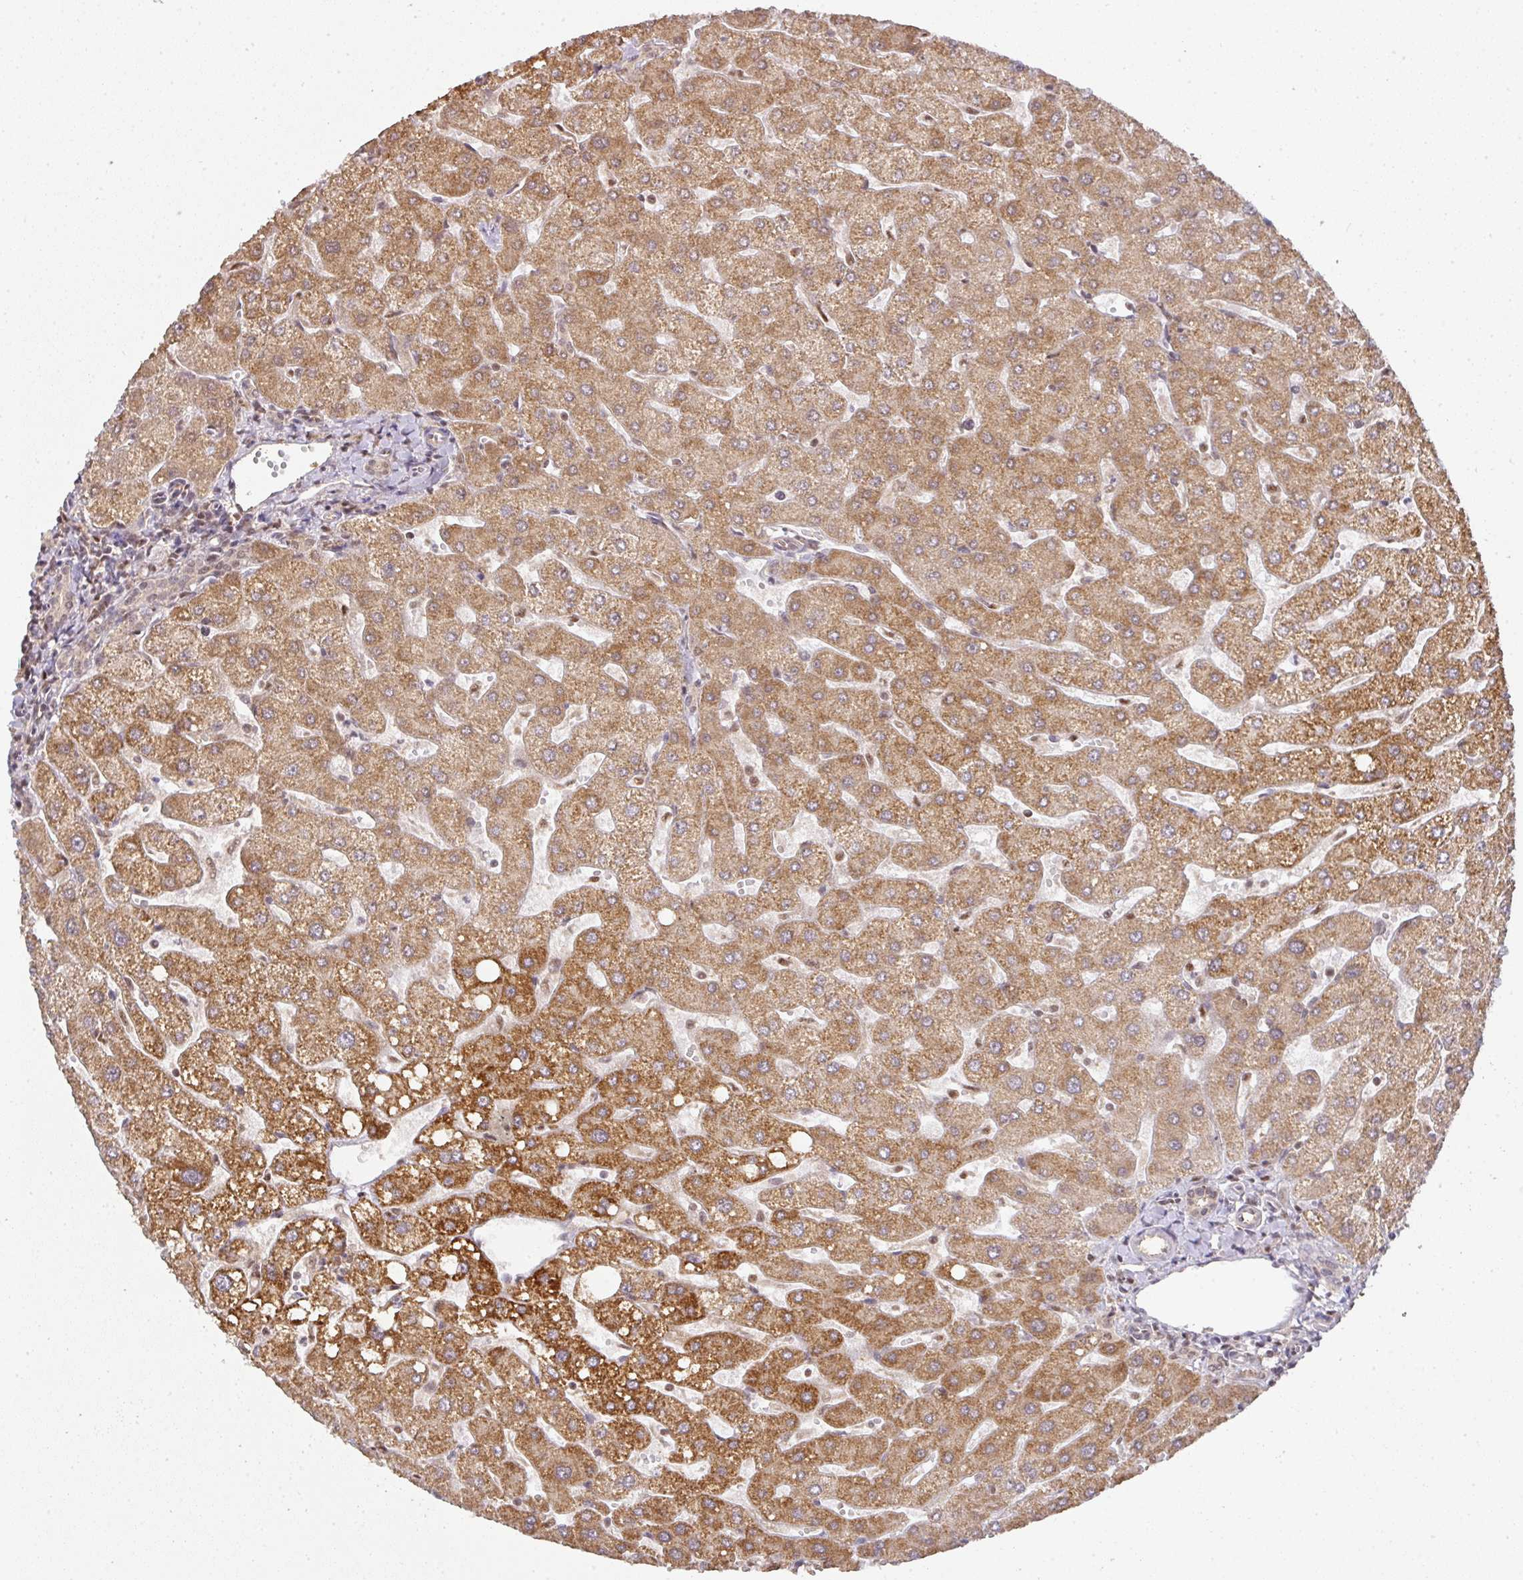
{"staining": {"intensity": "moderate", "quantity": ">75%", "location": "cytoplasmic/membranous,nuclear"}, "tissue": "liver", "cell_type": "Cholangiocytes", "image_type": "normal", "snomed": [{"axis": "morphology", "description": "Normal tissue, NOS"}, {"axis": "topography", "description": "Liver"}], "caption": "A brown stain labels moderate cytoplasmic/membranous,nuclear staining of a protein in cholangiocytes of unremarkable human liver. Using DAB (brown) and hematoxylin (blue) stains, captured at high magnification using brightfield microscopy.", "gene": "RANBP9", "patient": {"sex": "male", "age": 67}}